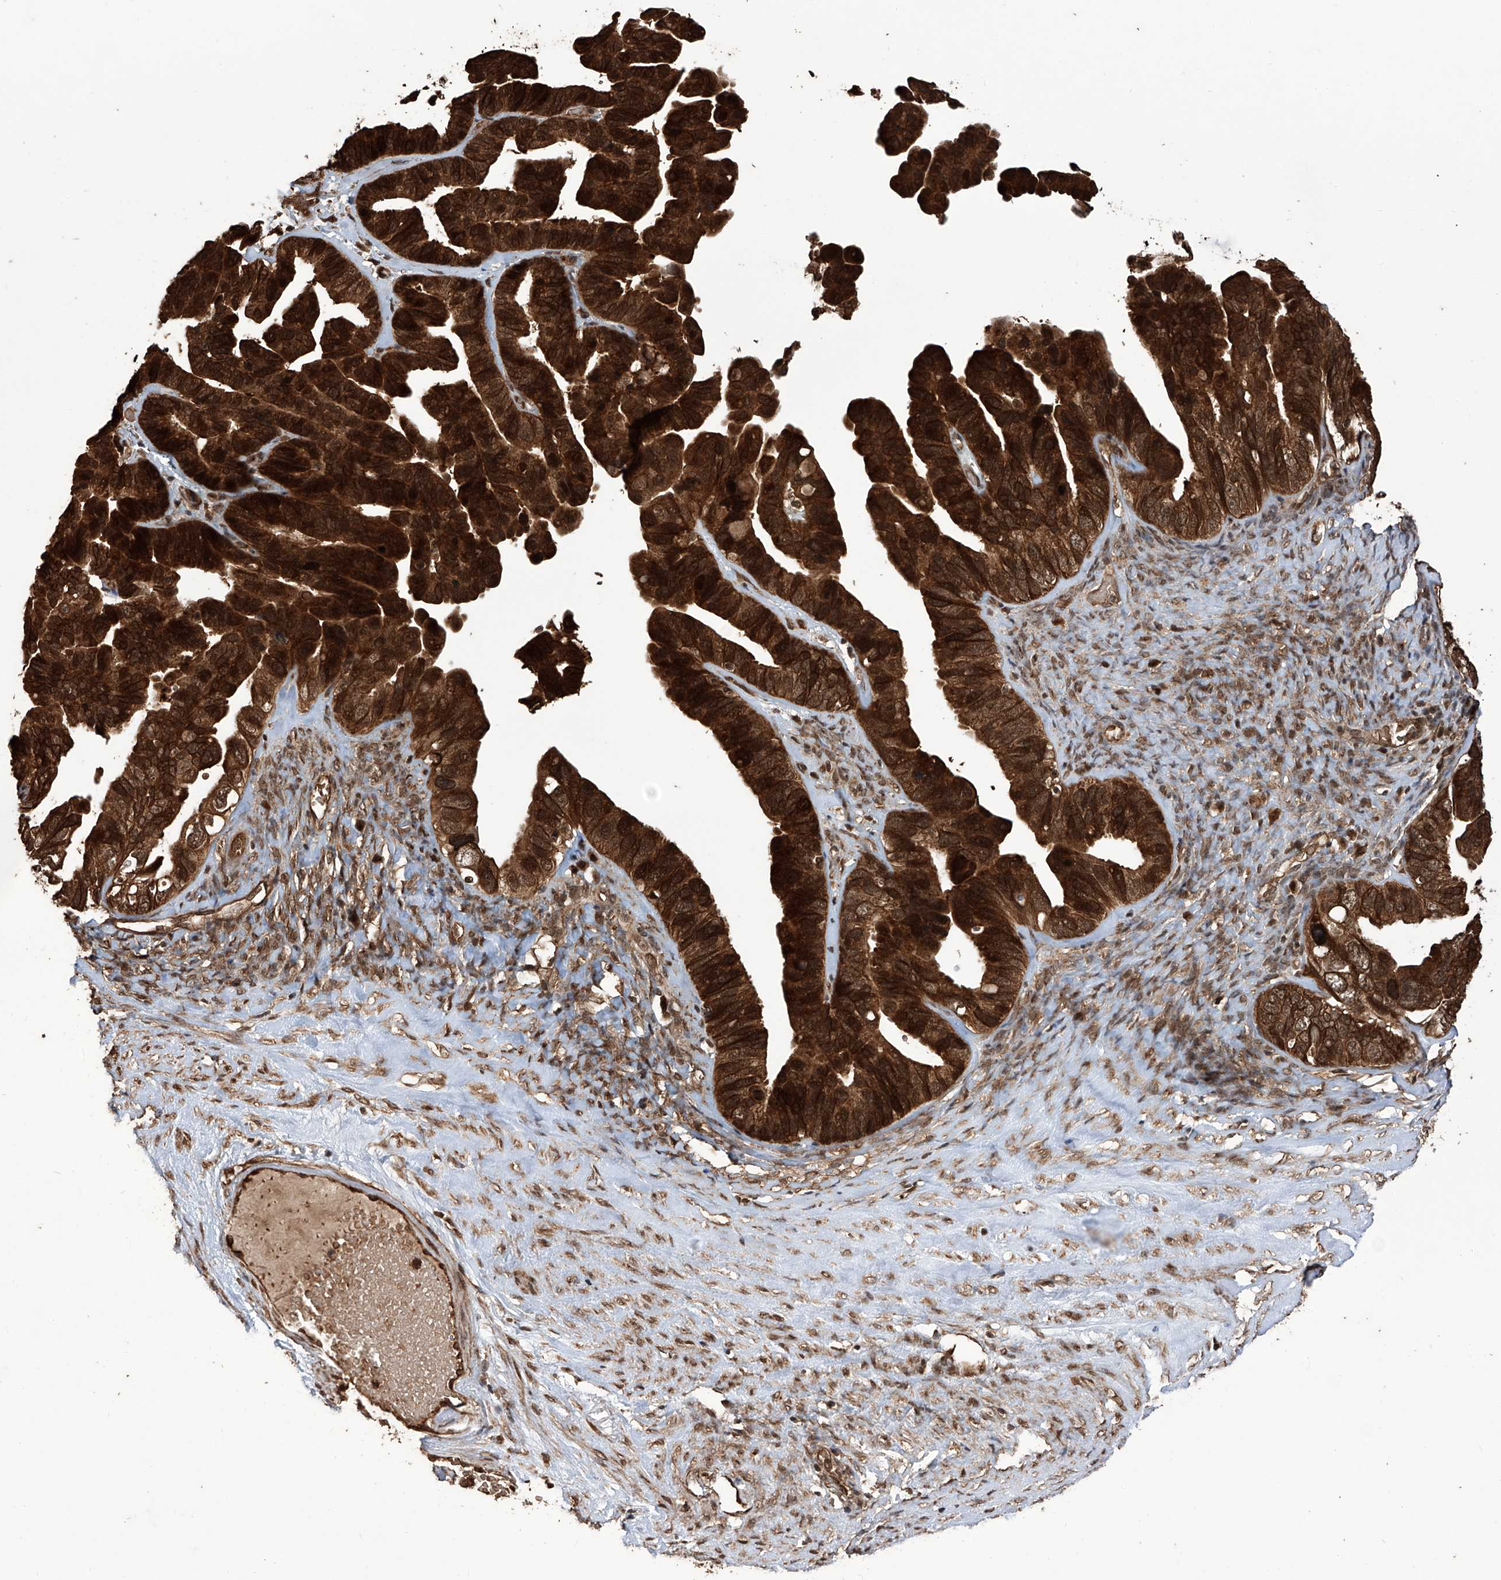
{"staining": {"intensity": "strong", "quantity": ">75%", "location": "cytoplasmic/membranous,nuclear"}, "tissue": "ovarian cancer", "cell_type": "Tumor cells", "image_type": "cancer", "snomed": [{"axis": "morphology", "description": "Cystadenocarcinoma, serous, NOS"}, {"axis": "topography", "description": "Ovary"}], "caption": "Strong cytoplasmic/membranous and nuclear staining for a protein is appreciated in approximately >75% of tumor cells of ovarian serous cystadenocarcinoma using immunohistochemistry (IHC).", "gene": "LYSMD4", "patient": {"sex": "female", "age": 56}}